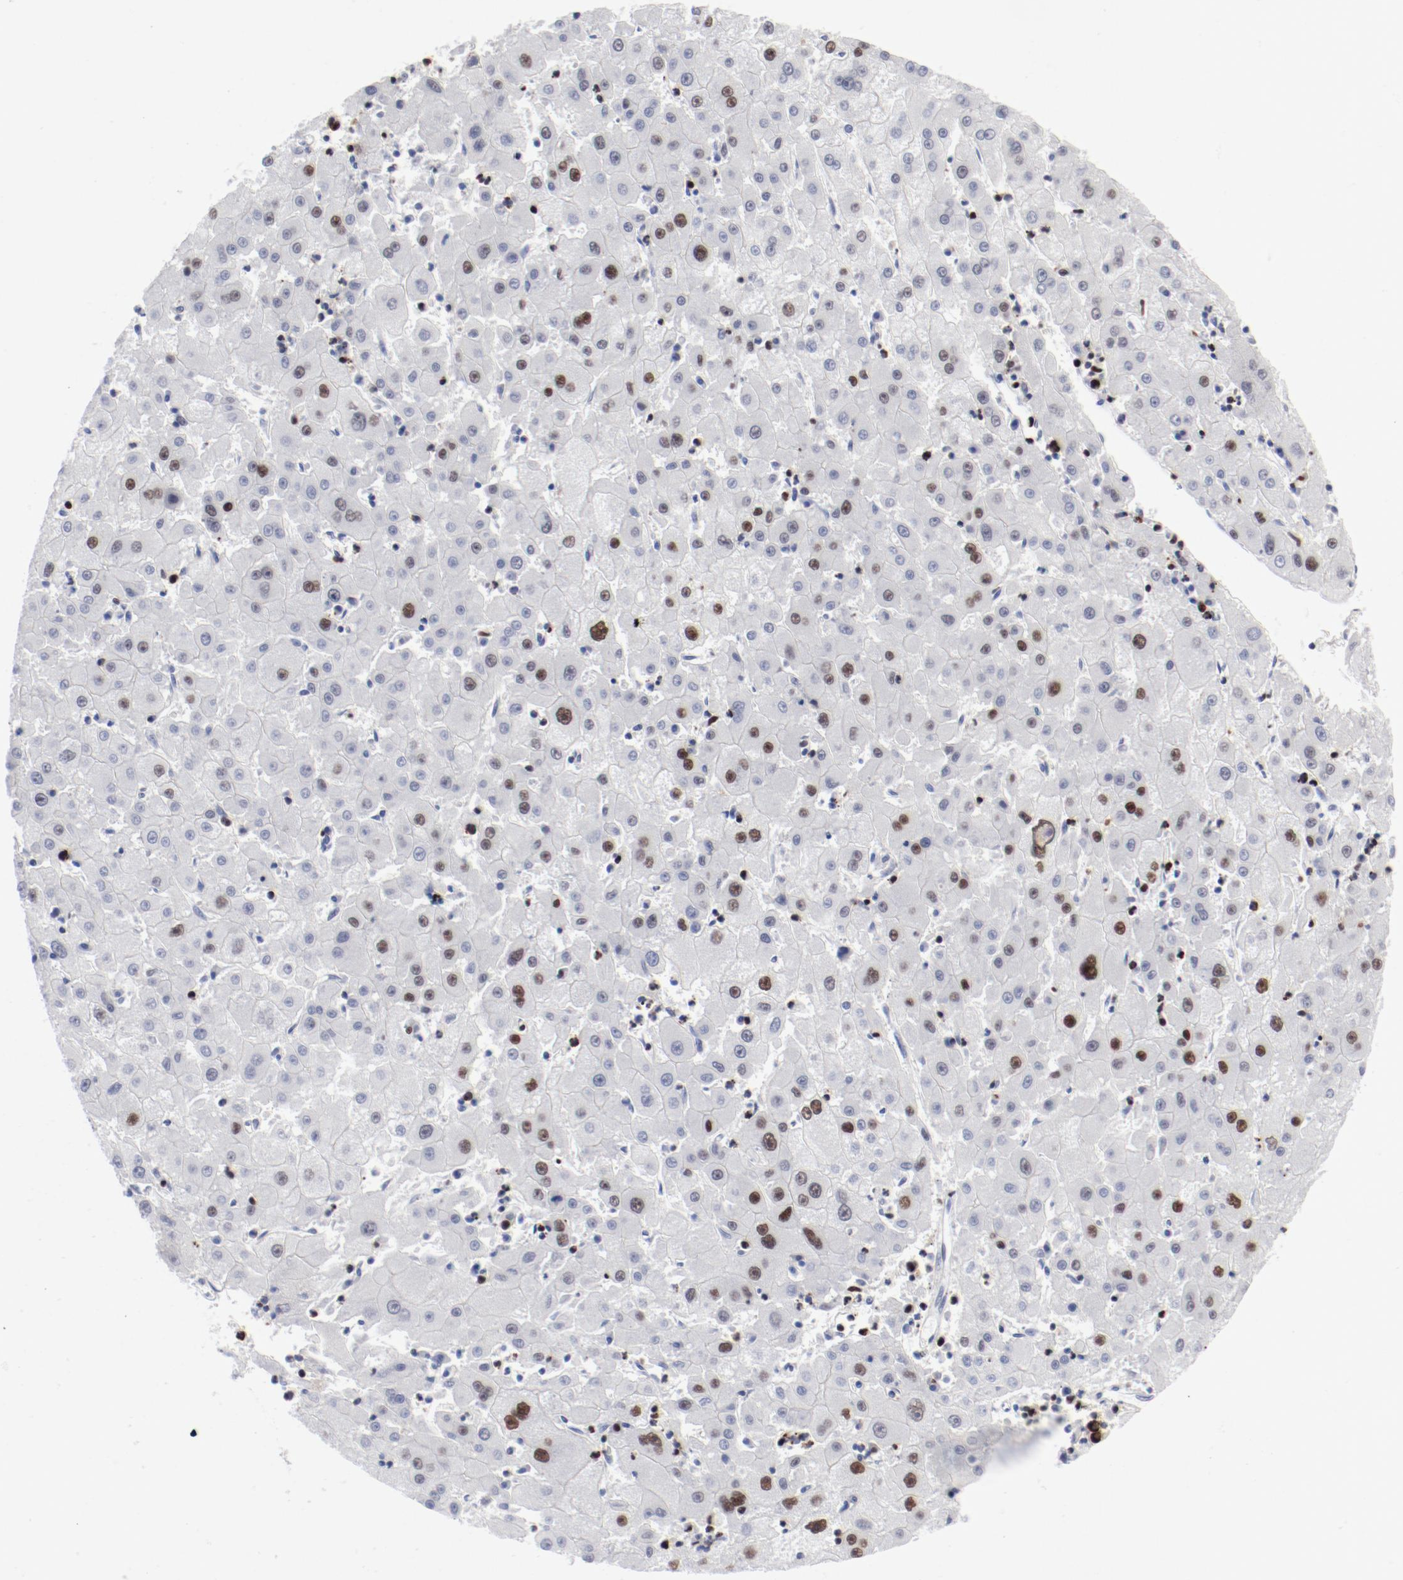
{"staining": {"intensity": "moderate", "quantity": "25%-75%", "location": "nuclear"}, "tissue": "liver cancer", "cell_type": "Tumor cells", "image_type": "cancer", "snomed": [{"axis": "morphology", "description": "Carcinoma, Hepatocellular, NOS"}, {"axis": "topography", "description": "Liver"}], "caption": "Approximately 25%-75% of tumor cells in human liver cancer (hepatocellular carcinoma) display moderate nuclear protein staining as visualized by brown immunohistochemical staining.", "gene": "SMARCC2", "patient": {"sex": "male", "age": 72}}